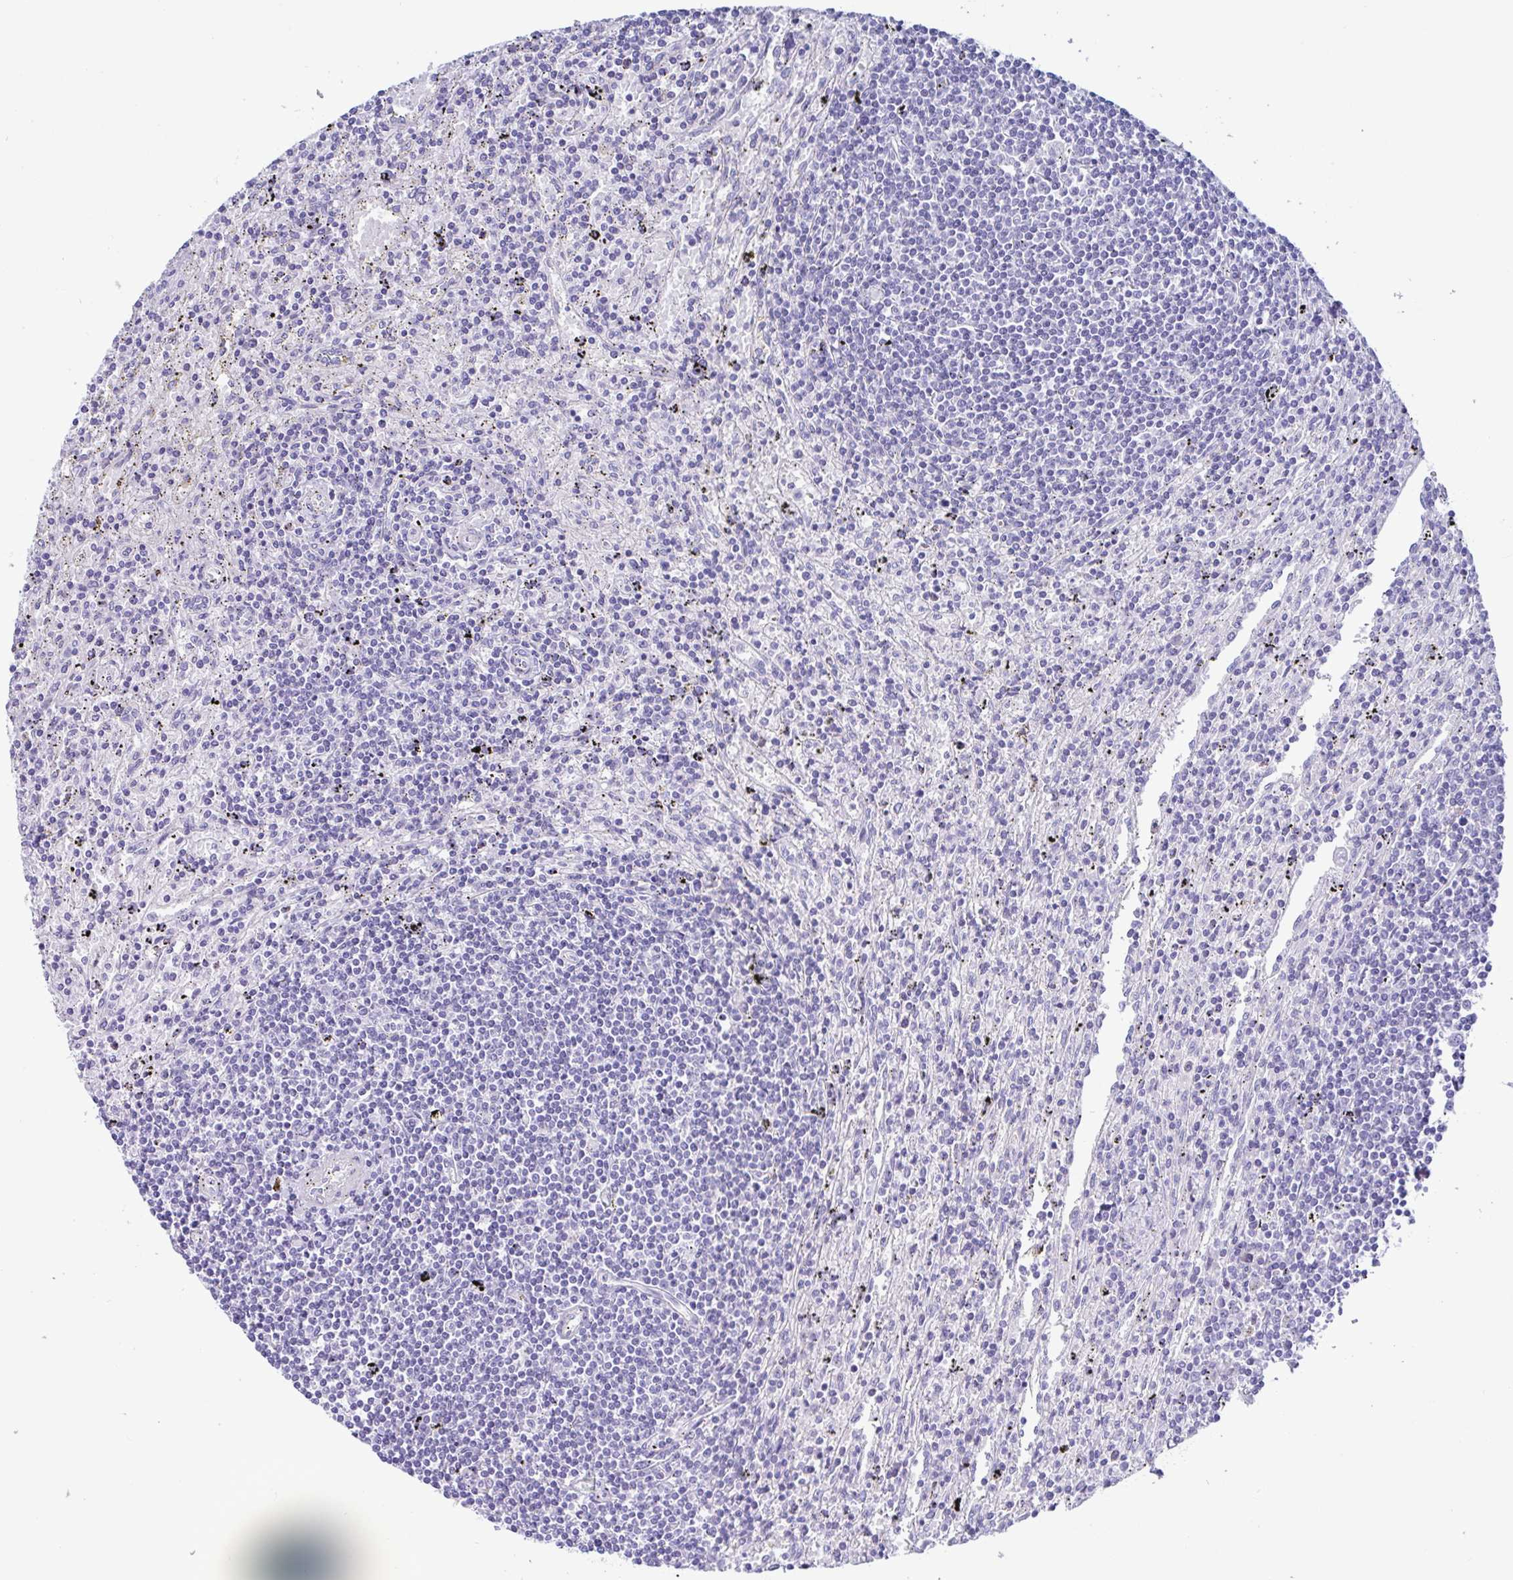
{"staining": {"intensity": "negative", "quantity": "none", "location": "none"}, "tissue": "lymphoma", "cell_type": "Tumor cells", "image_type": "cancer", "snomed": [{"axis": "morphology", "description": "Malignant lymphoma, non-Hodgkin's type, Low grade"}, {"axis": "topography", "description": "Spleen"}], "caption": "Photomicrograph shows no protein staining in tumor cells of lymphoma tissue.", "gene": "MED11", "patient": {"sex": "male", "age": 76}}